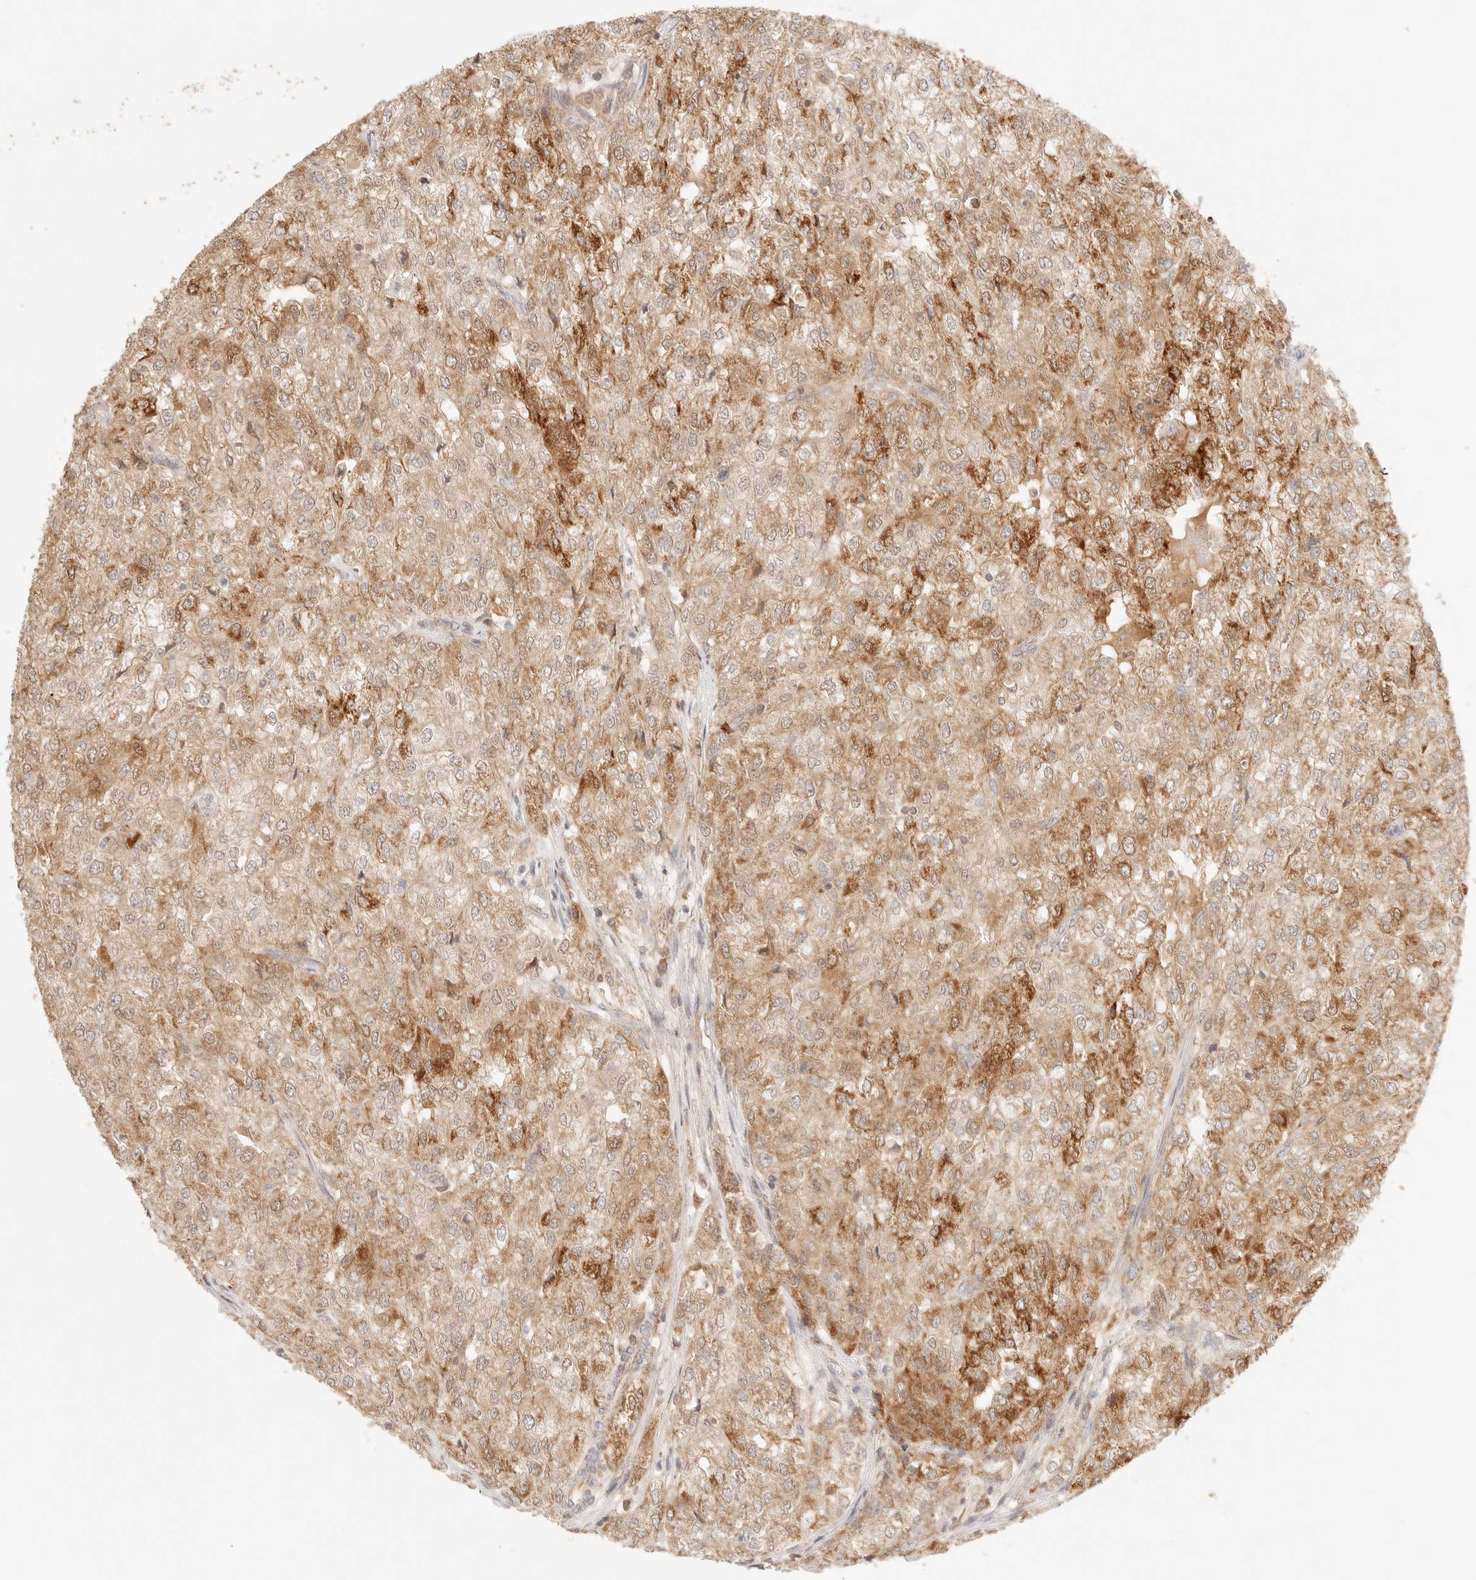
{"staining": {"intensity": "moderate", "quantity": ">75%", "location": "cytoplasmic/membranous"}, "tissue": "renal cancer", "cell_type": "Tumor cells", "image_type": "cancer", "snomed": [{"axis": "morphology", "description": "Adenocarcinoma, NOS"}, {"axis": "topography", "description": "Kidney"}], "caption": "Renal cancer (adenocarcinoma) was stained to show a protein in brown. There is medium levels of moderate cytoplasmic/membranous positivity in about >75% of tumor cells.", "gene": "COA6", "patient": {"sex": "female", "age": 54}}